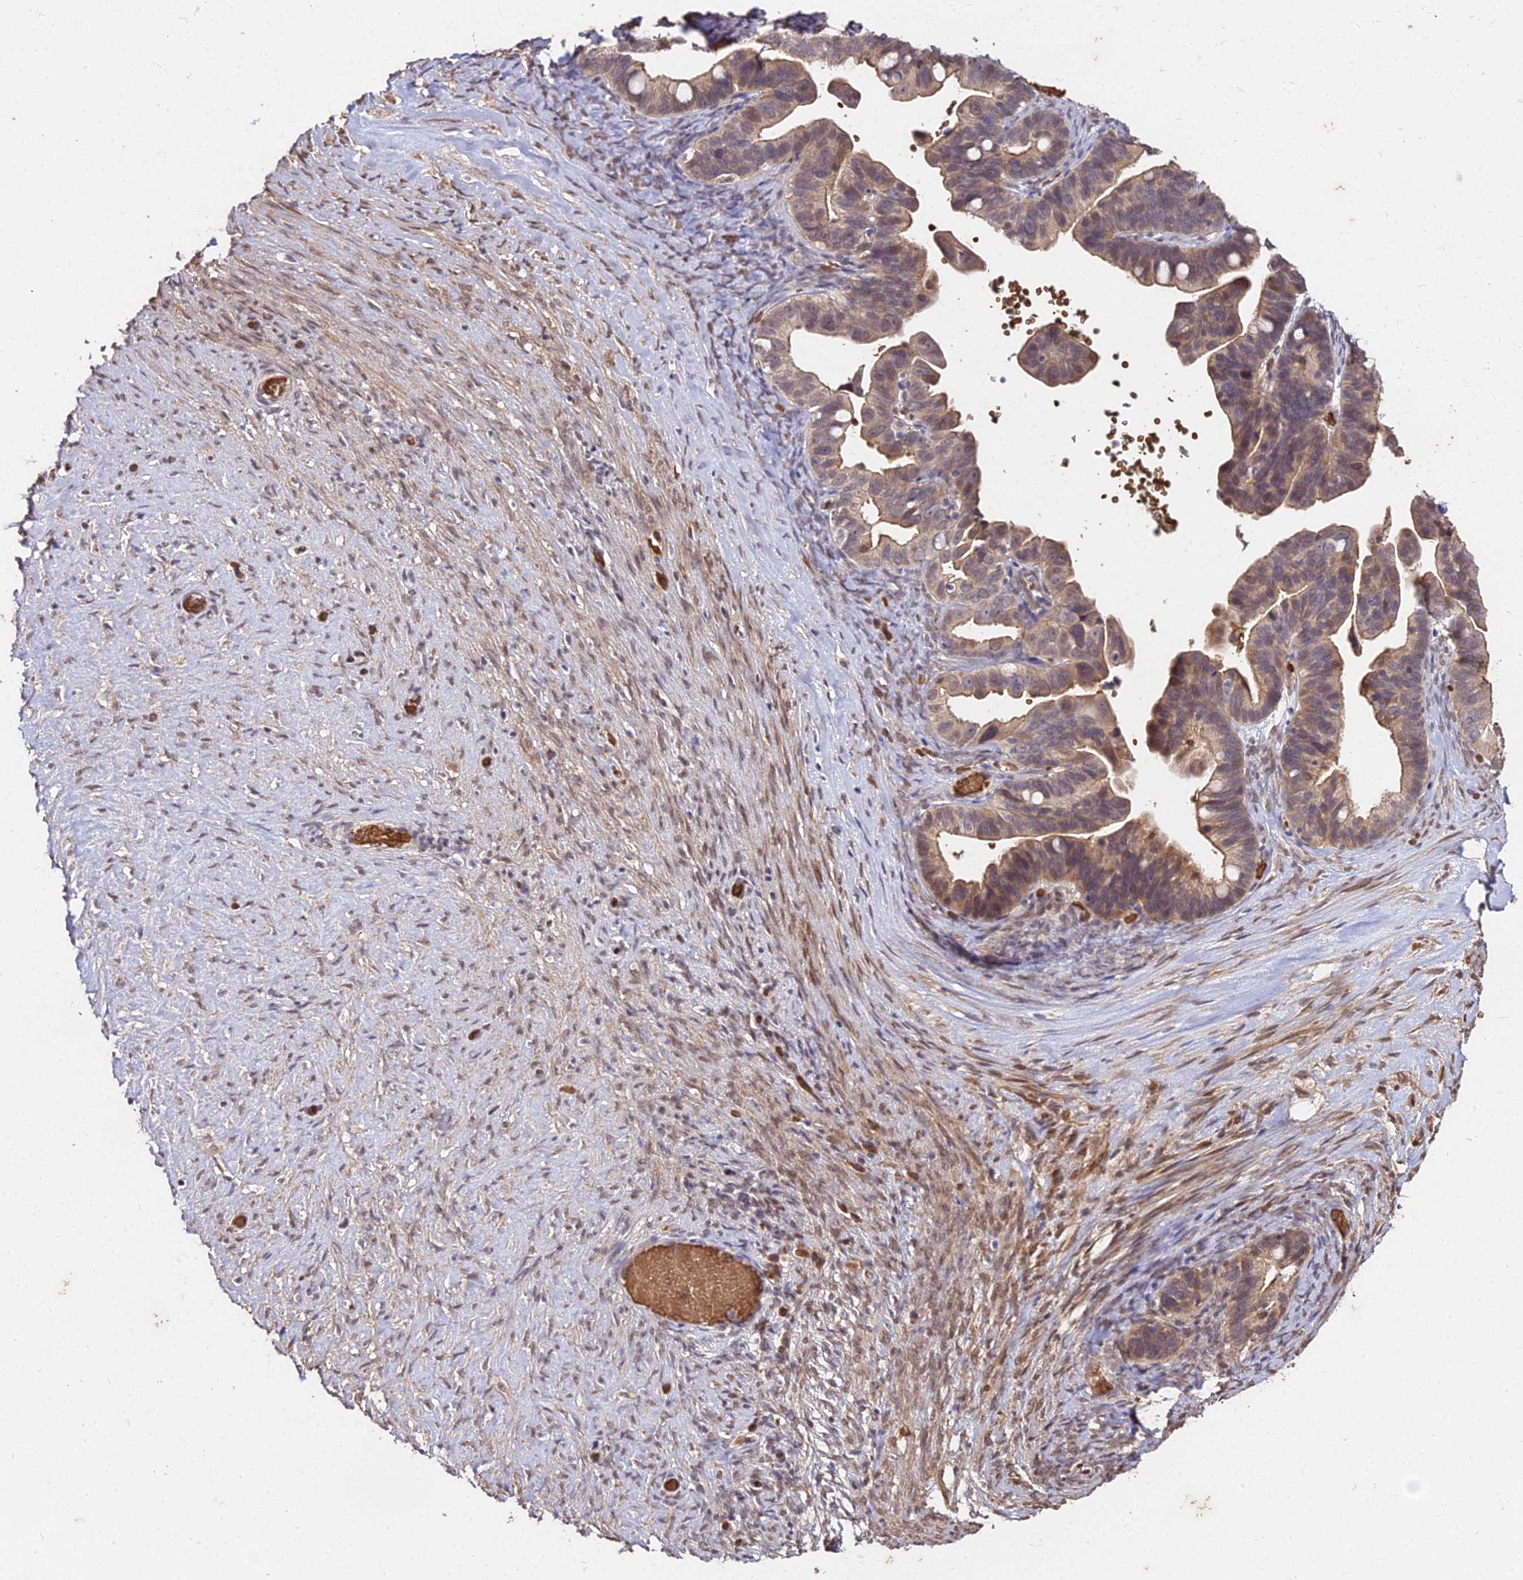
{"staining": {"intensity": "weak", "quantity": "25%-75%", "location": "cytoplasmic/membranous"}, "tissue": "ovarian cancer", "cell_type": "Tumor cells", "image_type": "cancer", "snomed": [{"axis": "morphology", "description": "Cystadenocarcinoma, serous, NOS"}, {"axis": "topography", "description": "Ovary"}], "caption": "Weak cytoplasmic/membranous protein expression is seen in about 25%-75% of tumor cells in ovarian serous cystadenocarcinoma.", "gene": "ZDBF2", "patient": {"sex": "female", "age": 56}}